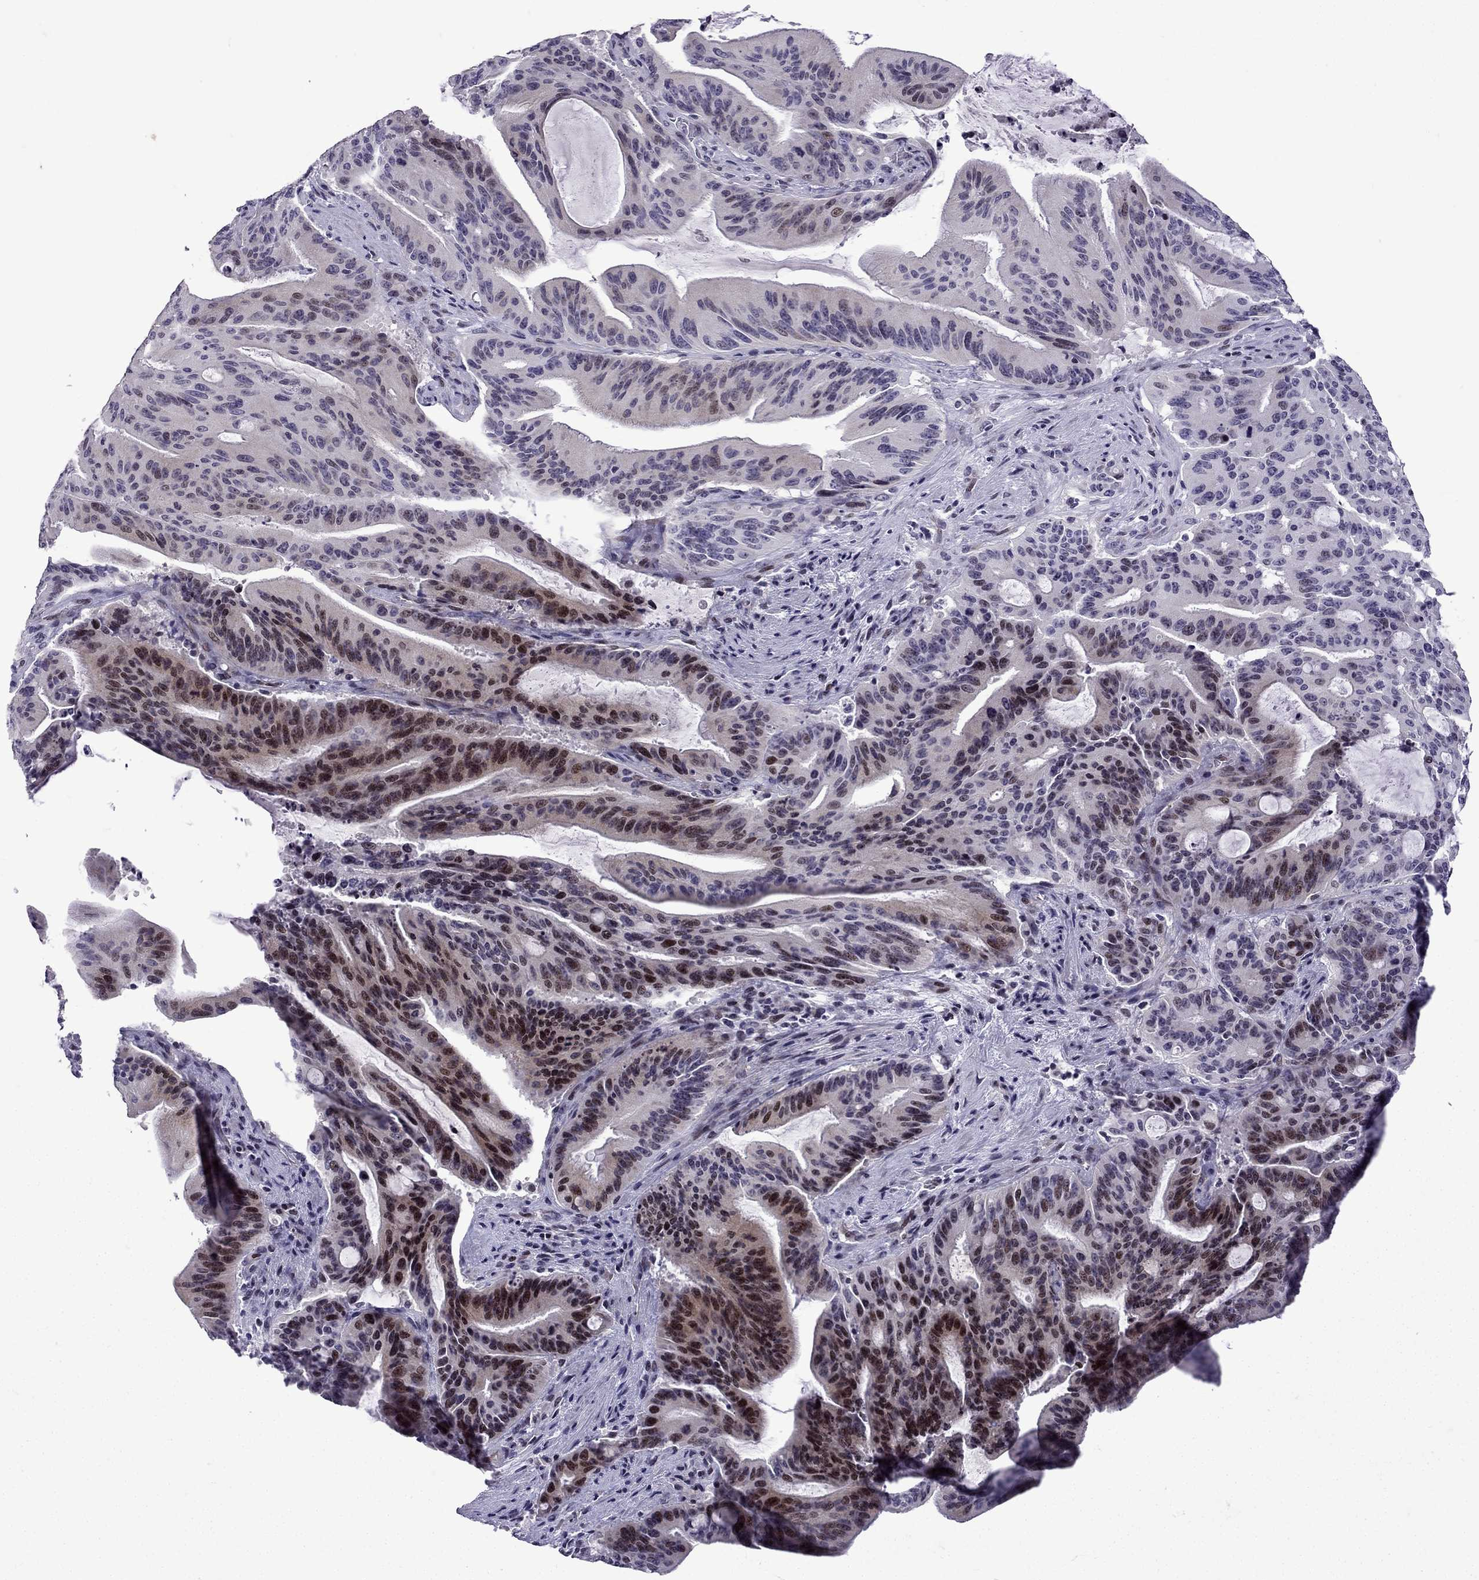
{"staining": {"intensity": "strong", "quantity": "<25%", "location": "nuclear"}, "tissue": "liver cancer", "cell_type": "Tumor cells", "image_type": "cancer", "snomed": [{"axis": "morphology", "description": "Cholangiocarcinoma"}, {"axis": "topography", "description": "Liver"}], "caption": "Immunohistochemistry staining of cholangiocarcinoma (liver), which displays medium levels of strong nuclear staining in approximately <25% of tumor cells indicating strong nuclear protein positivity. The staining was performed using DAB (3,3'-diaminobenzidine) (brown) for protein detection and nuclei were counterstained in hematoxylin (blue).", "gene": "TTN", "patient": {"sex": "female", "age": 73}}